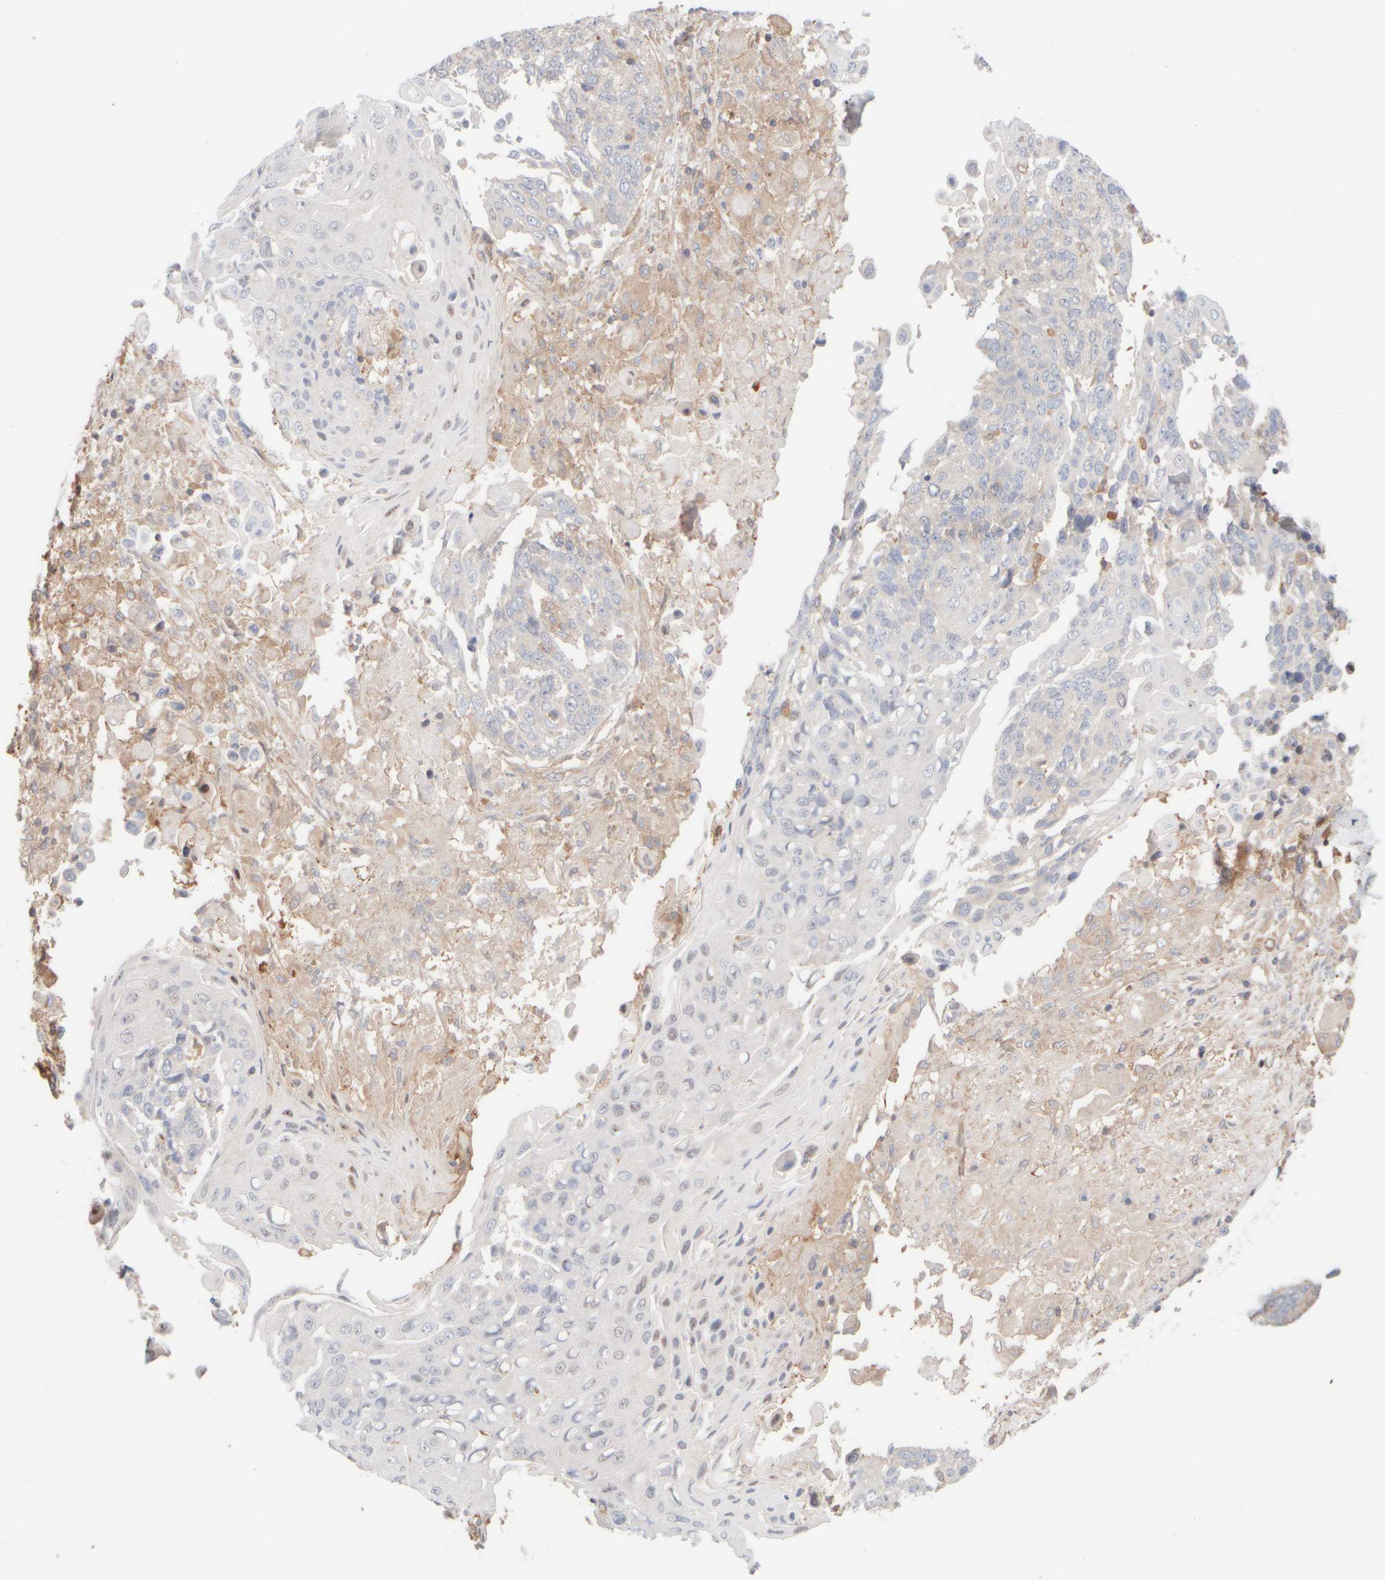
{"staining": {"intensity": "negative", "quantity": "none", "location": "none"}, "tissue": "lung cancer", "cell_type": "Tumor cells", "image_type": "cancer", "snomed": [{"axis": "morphology", "description": "Squamous cell carcinoma, NOS"}, {"axis": "topography", "description": "Lung"}], "caption": "DAB (3,3'-diaminobenzidine) immunohistochemical staining of human lung cancer displays no significant expression in tumor cells.", "gene": "RABEP1", "patient": {"sex": "male", "age": 66}}